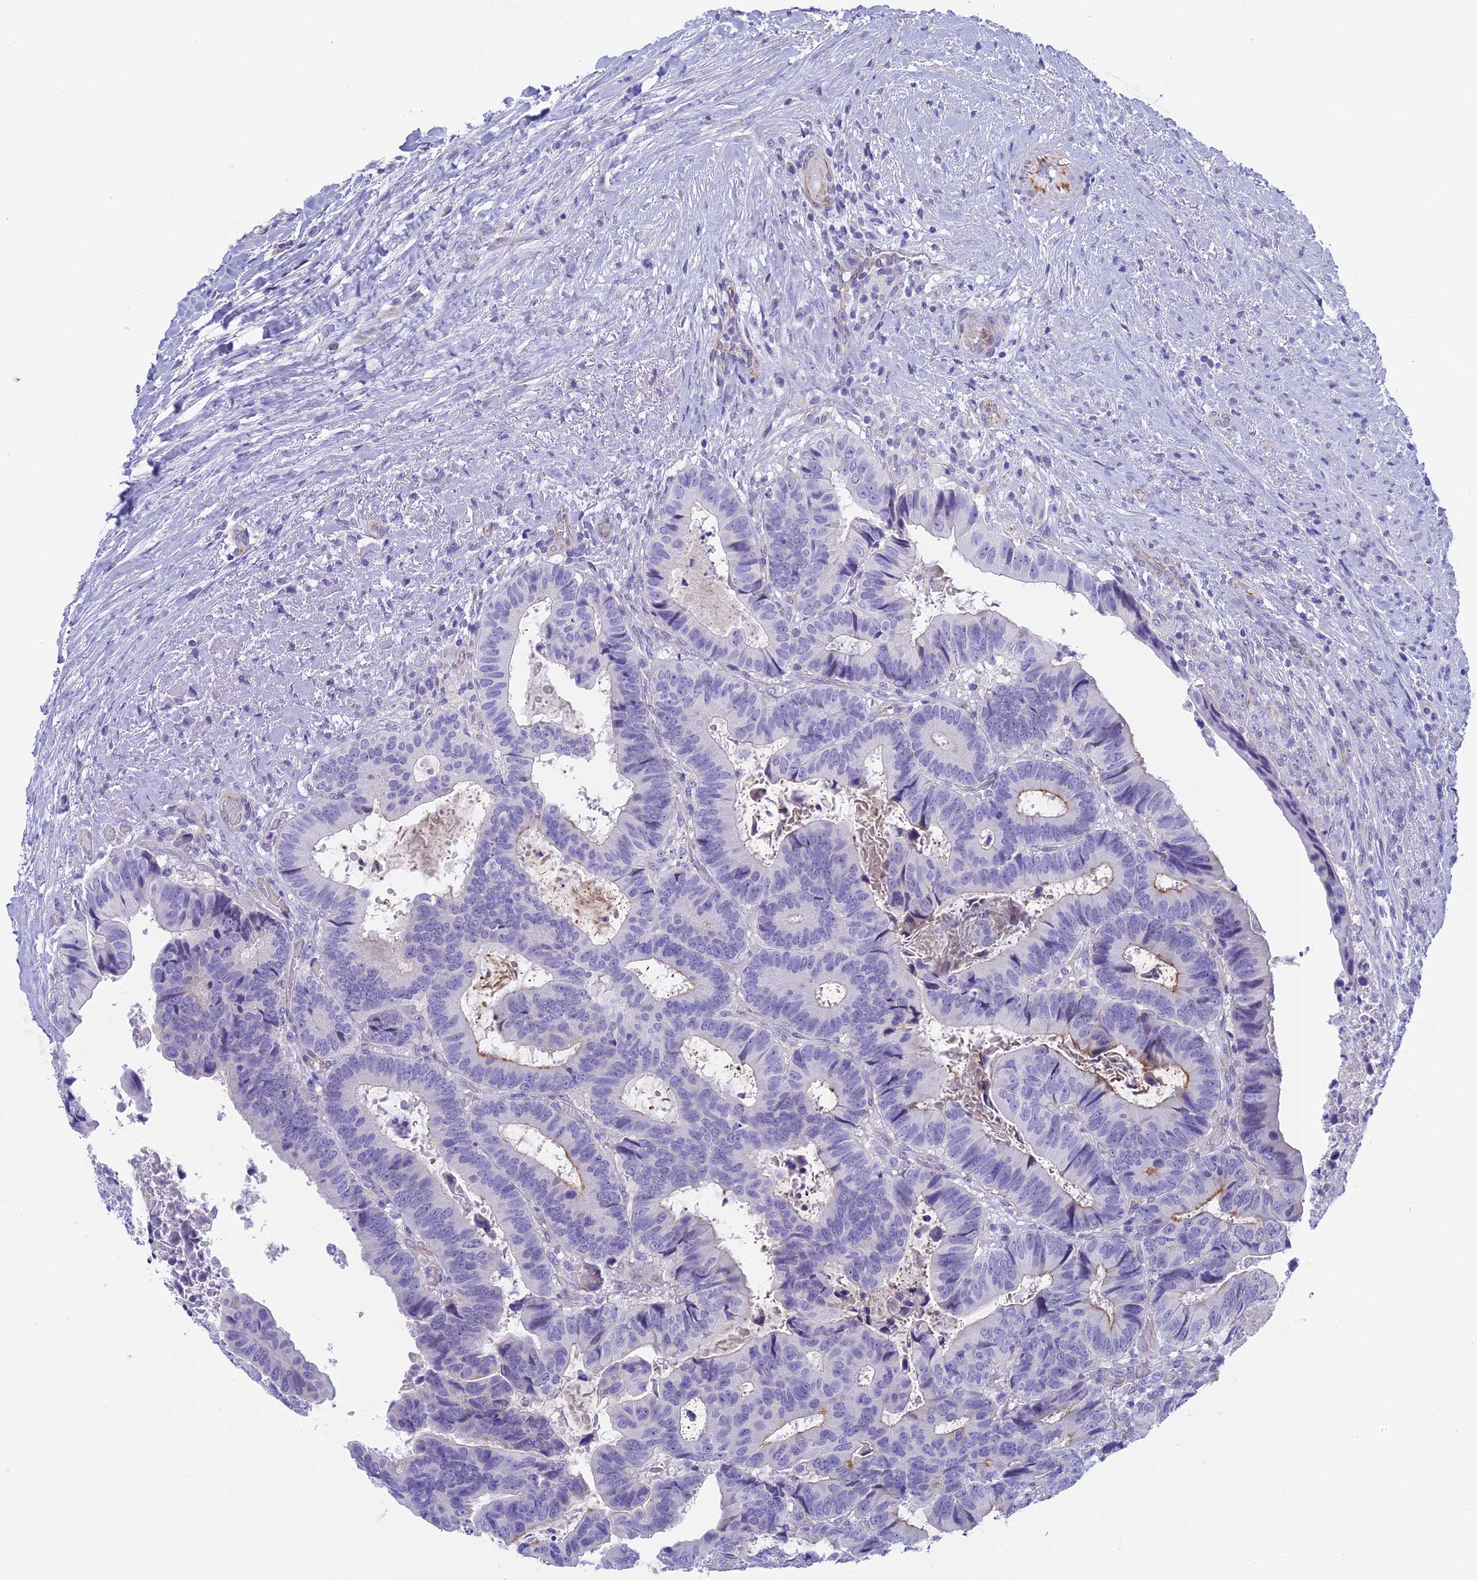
{"staining": {"intensity": "moderate", "quantity": "<25%", "location": "cytoplasmic/membranous"}, "tissue": "colorectal cancer", "cell_type": "Tumor cells", "image_type": "cancer", "snomed": [{"axis": "morphology", "description": "Adenocarcinoma, NOS"}, {"axis": "topography", "description": "Colon"}], "caption": "Immunohistochemical staining of human adenocarcinoma (colorectal) displays low levels of moderate cytoplasmic/membranous protein expression in approximately <25% of tumor cells. (DAB (3,3'-diaminobenzidine) = brown stain, brightfield microscopy at high magnification).", "gene": "TACSTD2", "patient": {"sex": "male", "age": 85}}